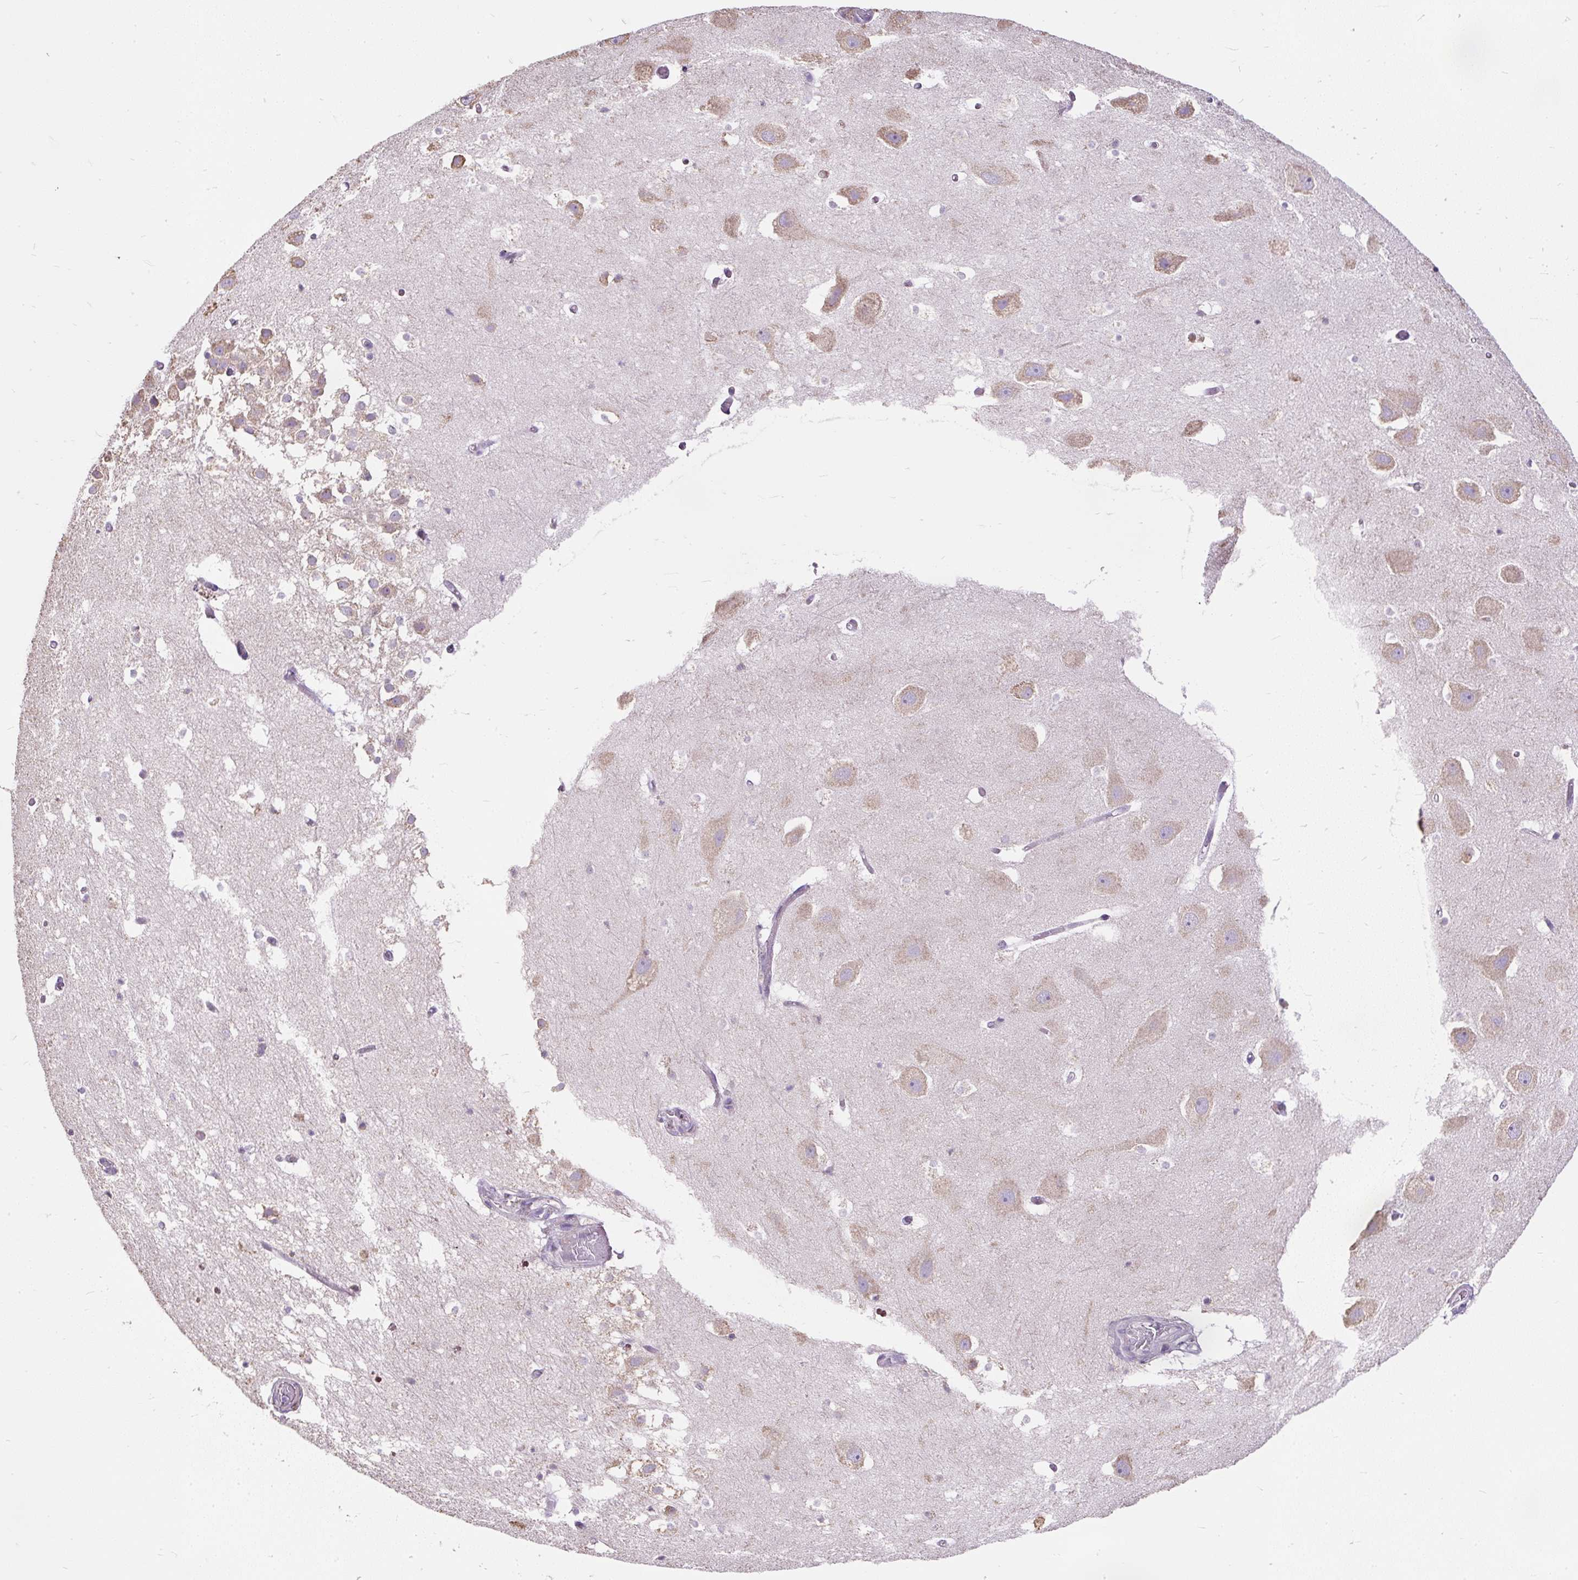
{"staining": {"intensity": "weak", "quantity": "<25%", "location": "cytoplasmic/membranous"}, "tissue": "hippocampus", "cell_type": "Glial cells", "image_type": "normal", "snomed": [{"axis": "morphology", "description": "Normal tissue, NOS"}, {"axis": "topography", "description": "Hippocampus"}], "caption": "High power microscopy micrograph of an immunohistochemistry image of benign hippocampus, revealing no significant expression in glial cells. (DAB (3,3'-diaminobenzidine) IHC, high magnification).", "gene": "GBX1", "patient": {"sex": "female", "age": 52}}